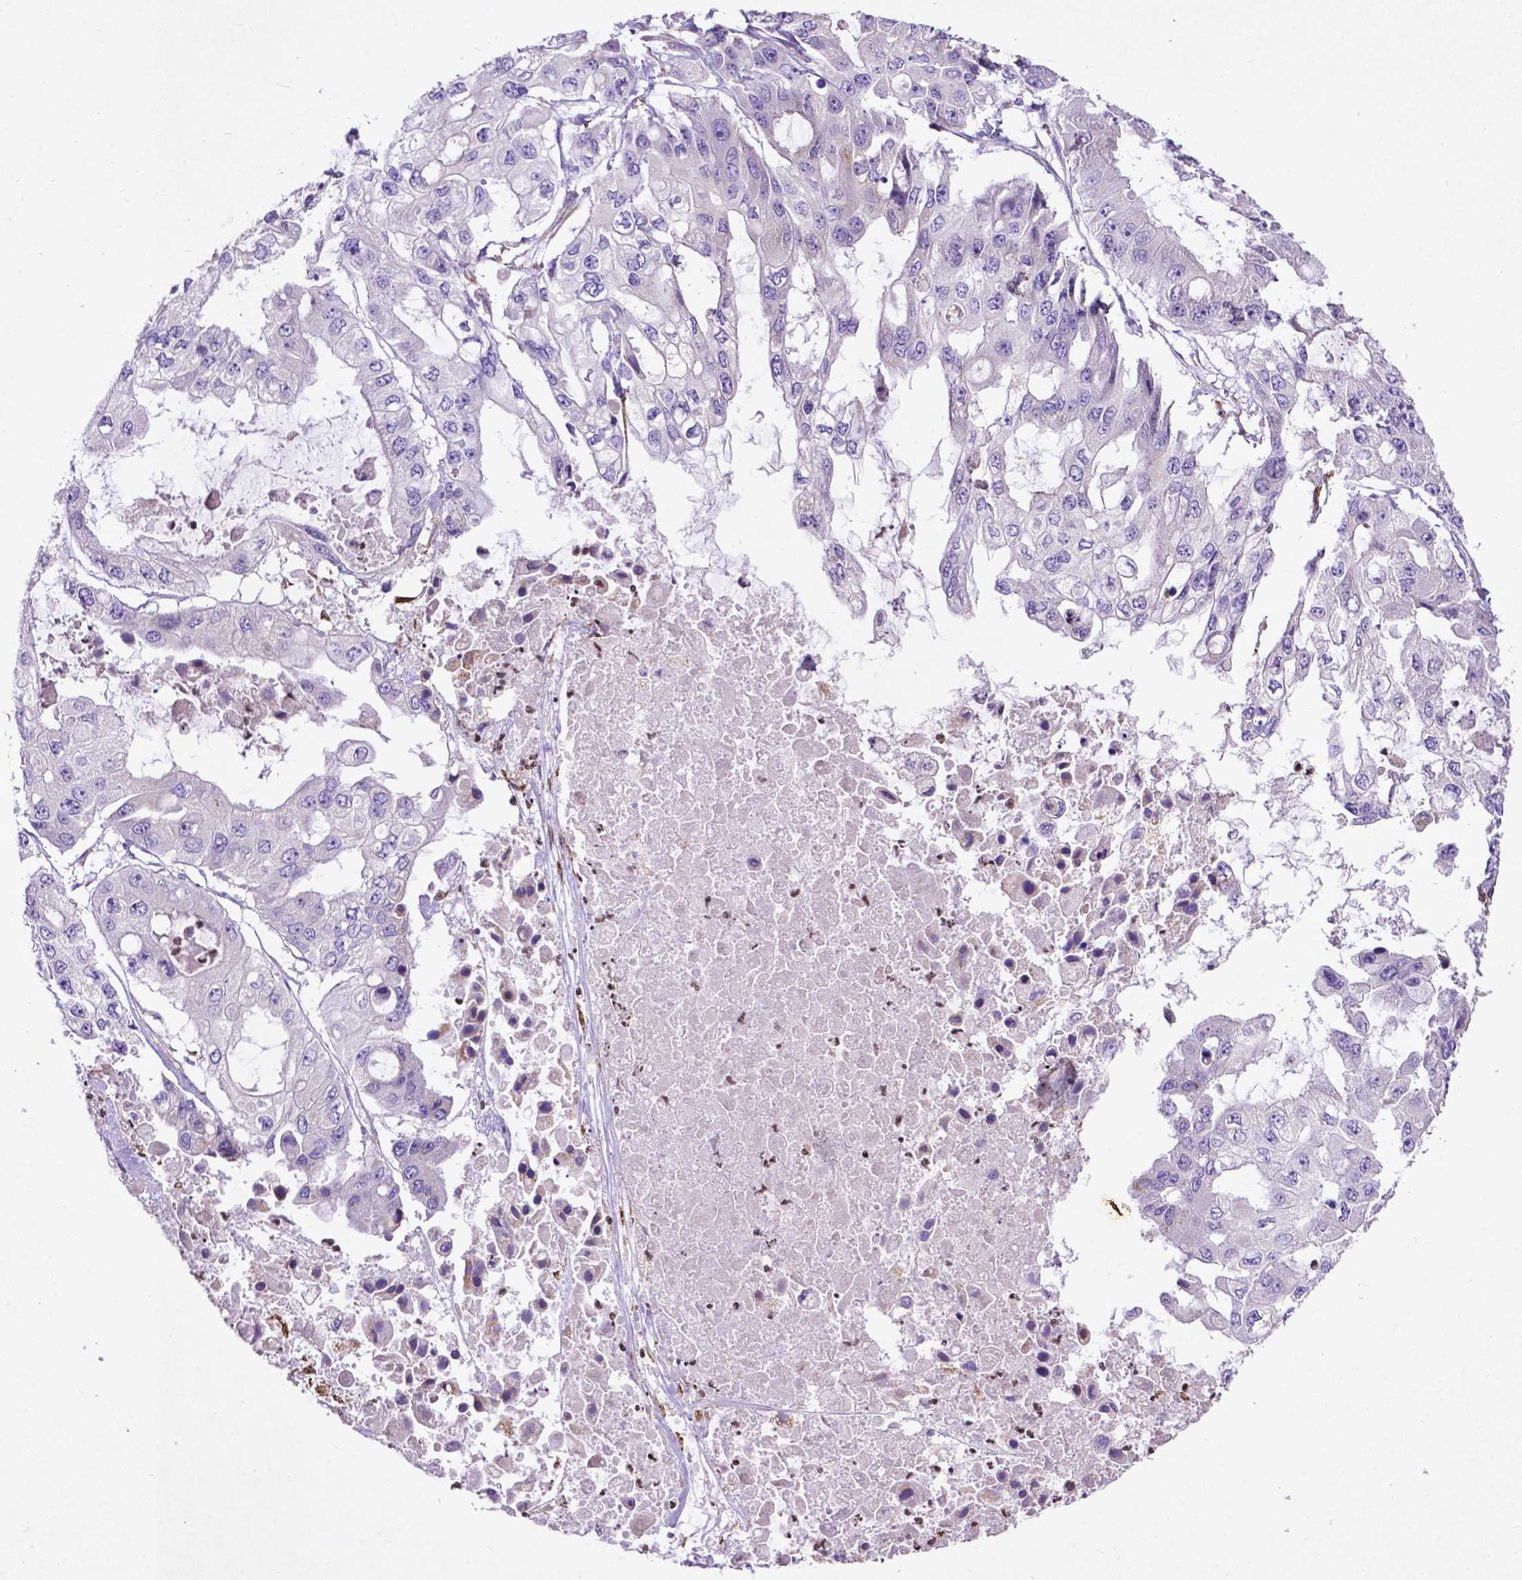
{"staining": {"intensity": "negative", "quantity": "none", "location": "none"}, "tissue": "ovarian cancer", "cell_type": "Tumor cells", "image_type": "cancer", "snomed": [{"axis": "morphology", "description": "Cystadenocarcinoma, serous, NOS"}, {"axis": "topography", "description": "Ovary"}], "caption": "Immunohistochemical staining of human ovarian cancer (serous cystadenocarcinoma) exhibits no significant staining in tumor cells.", "gene": "THEGL", "patient": {"sex": "female", "age": 56}}